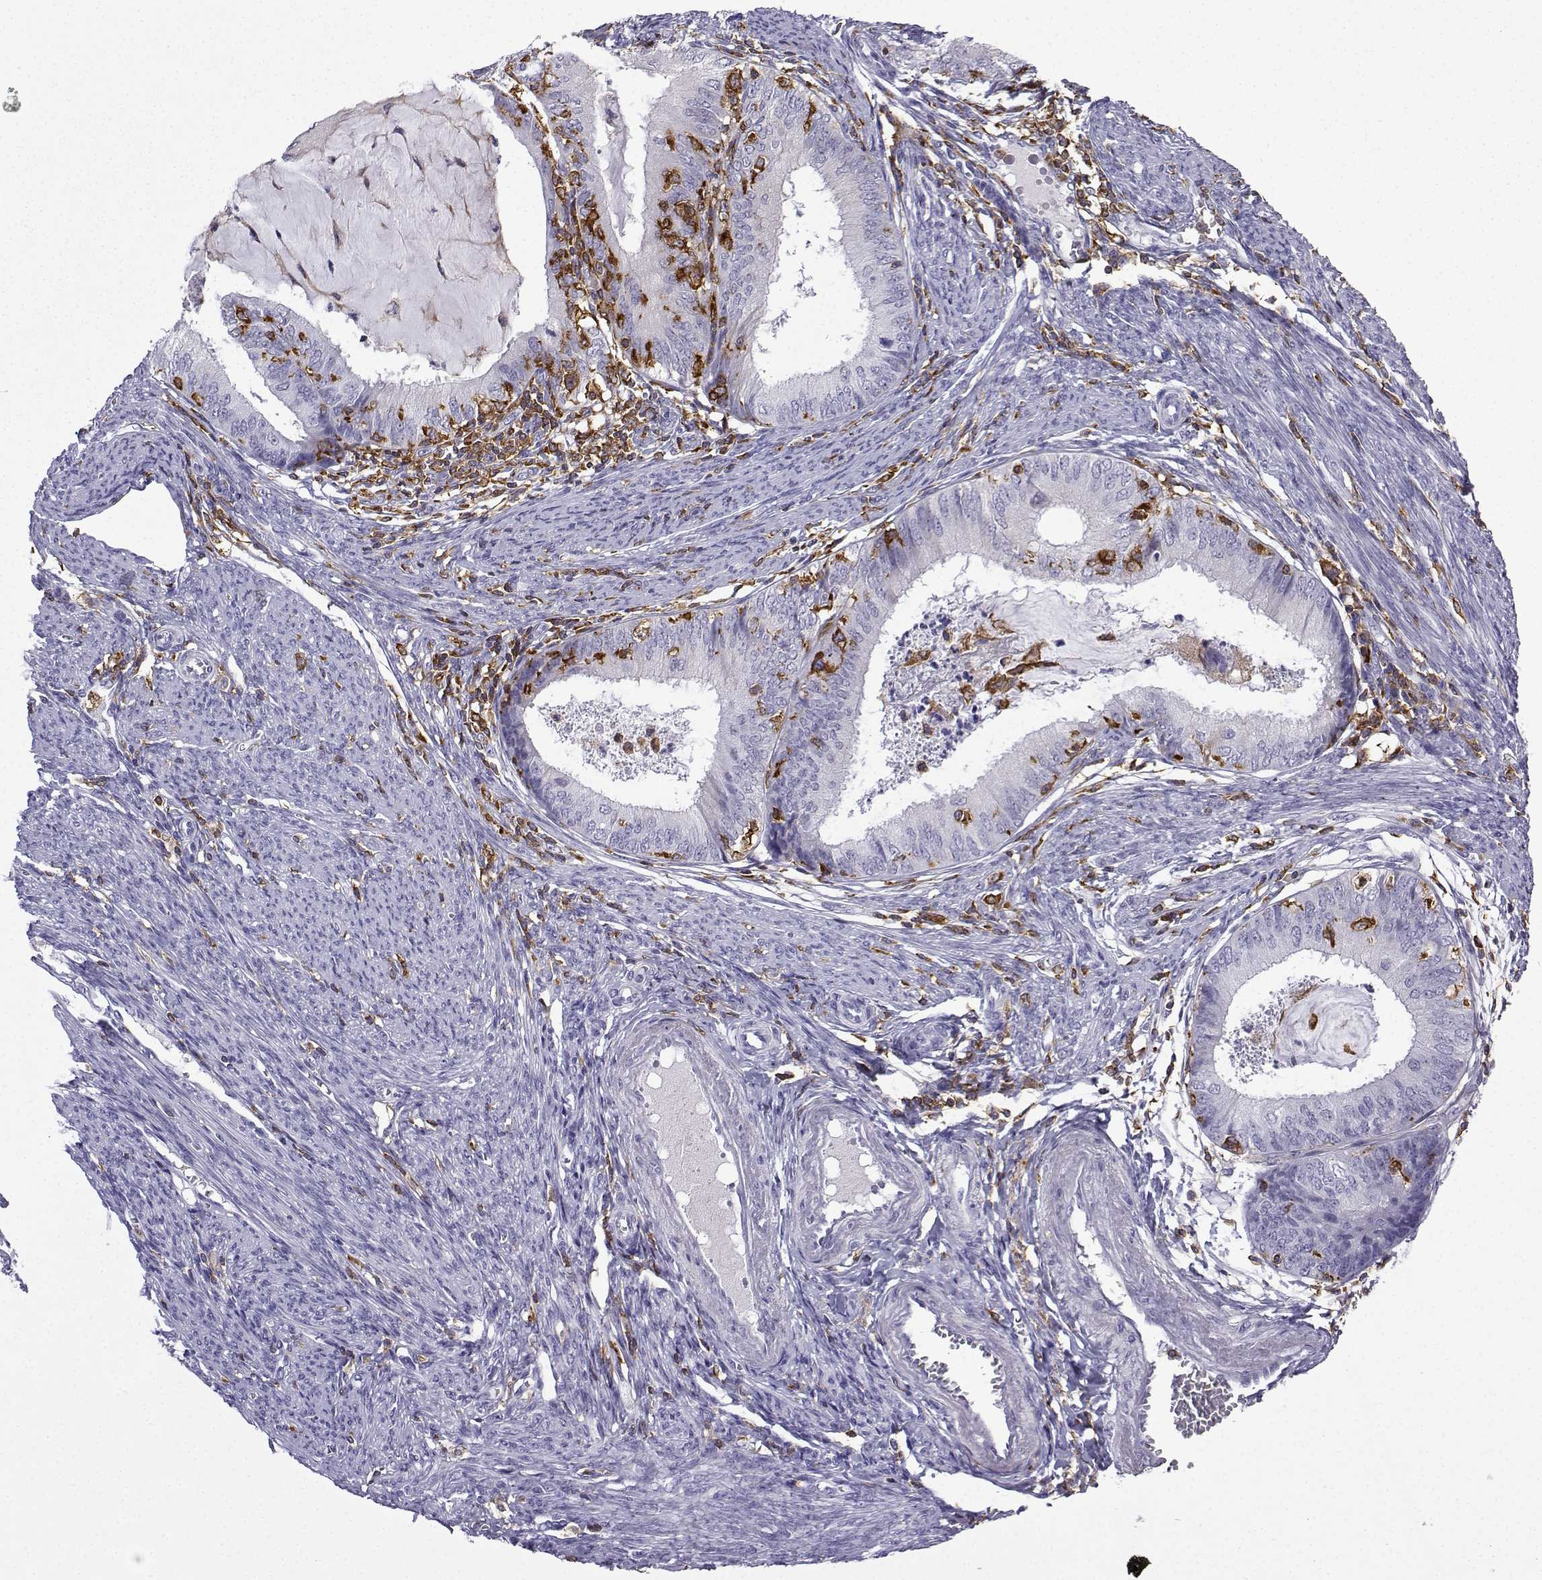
{"staining": {"intensity": "negative", "quantity": "none", "location": "none"}, "tissue": "endometrial cancer", "cell_type": "Tumor cells", "image_type": "cancer", "snomed": [{"axis": "morphology", "description": "Adenocarcinoma, NOS"}, {"axis": "topography", "description": "Endometrium"}], "caption": "DAB immunohistochemical staining of adenocarcinoma (endometrial) reveals no significant expression in tumor cells.", "gene": "DOCK10", "patient": {"sex": "female", "age": 57}}